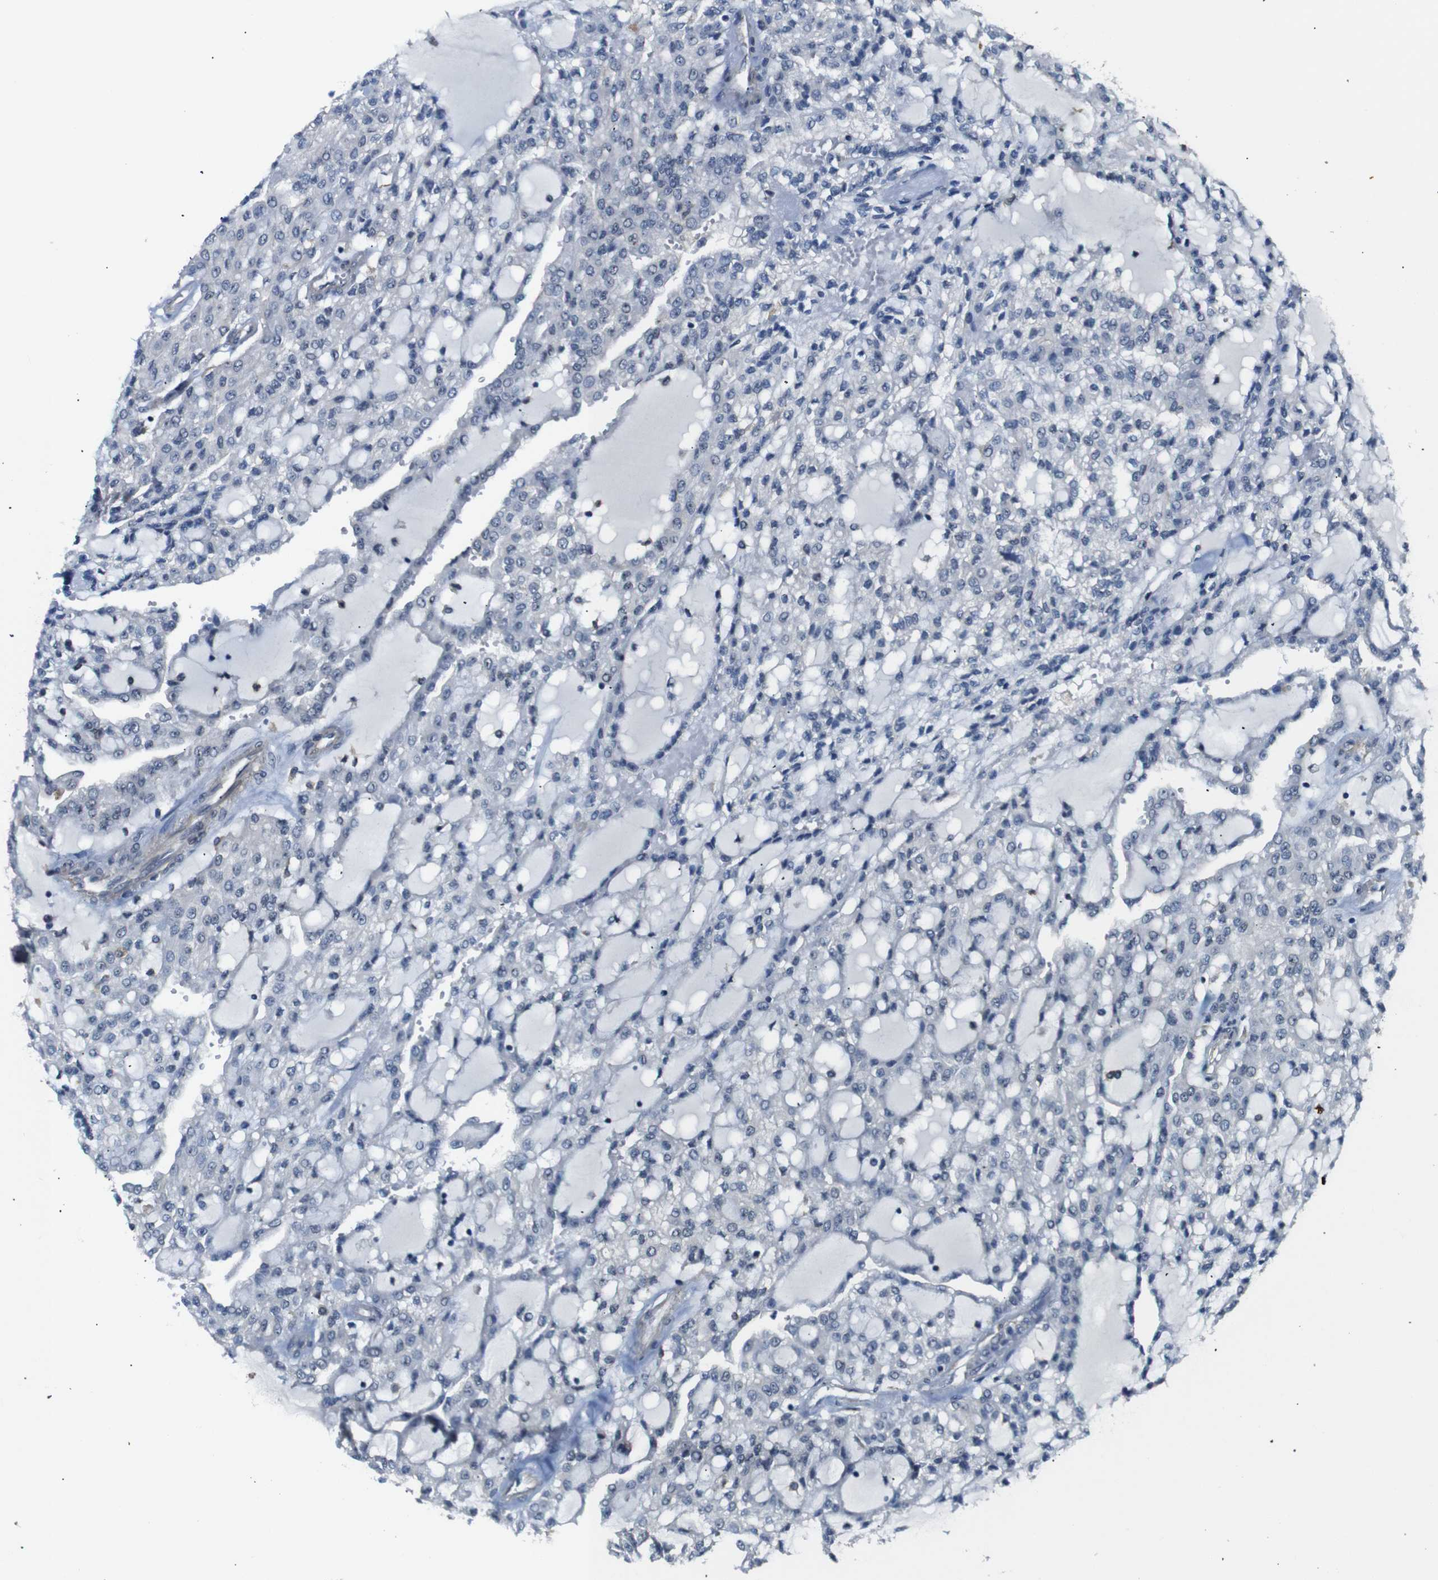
{"staining": {"intensity": "negative", "quantity": "none", "location": "none"}, "tissue": "renal cancer", "cell_type": "Tumor cells", "image_type": "cancer", "snomed": [{"axis": "morphology", "description": "Adenocarcinoma, NOS"}, {"axis": "topography", "description": "Kidney"}], "caption": "The immunohistochemistry (IHC) photomicrograph has no significant staining in tumor cells of renal cancer (adenocarcinoma) tissue.", "gene": "PARN", "patient": {"sex": "male", "age": 63}}